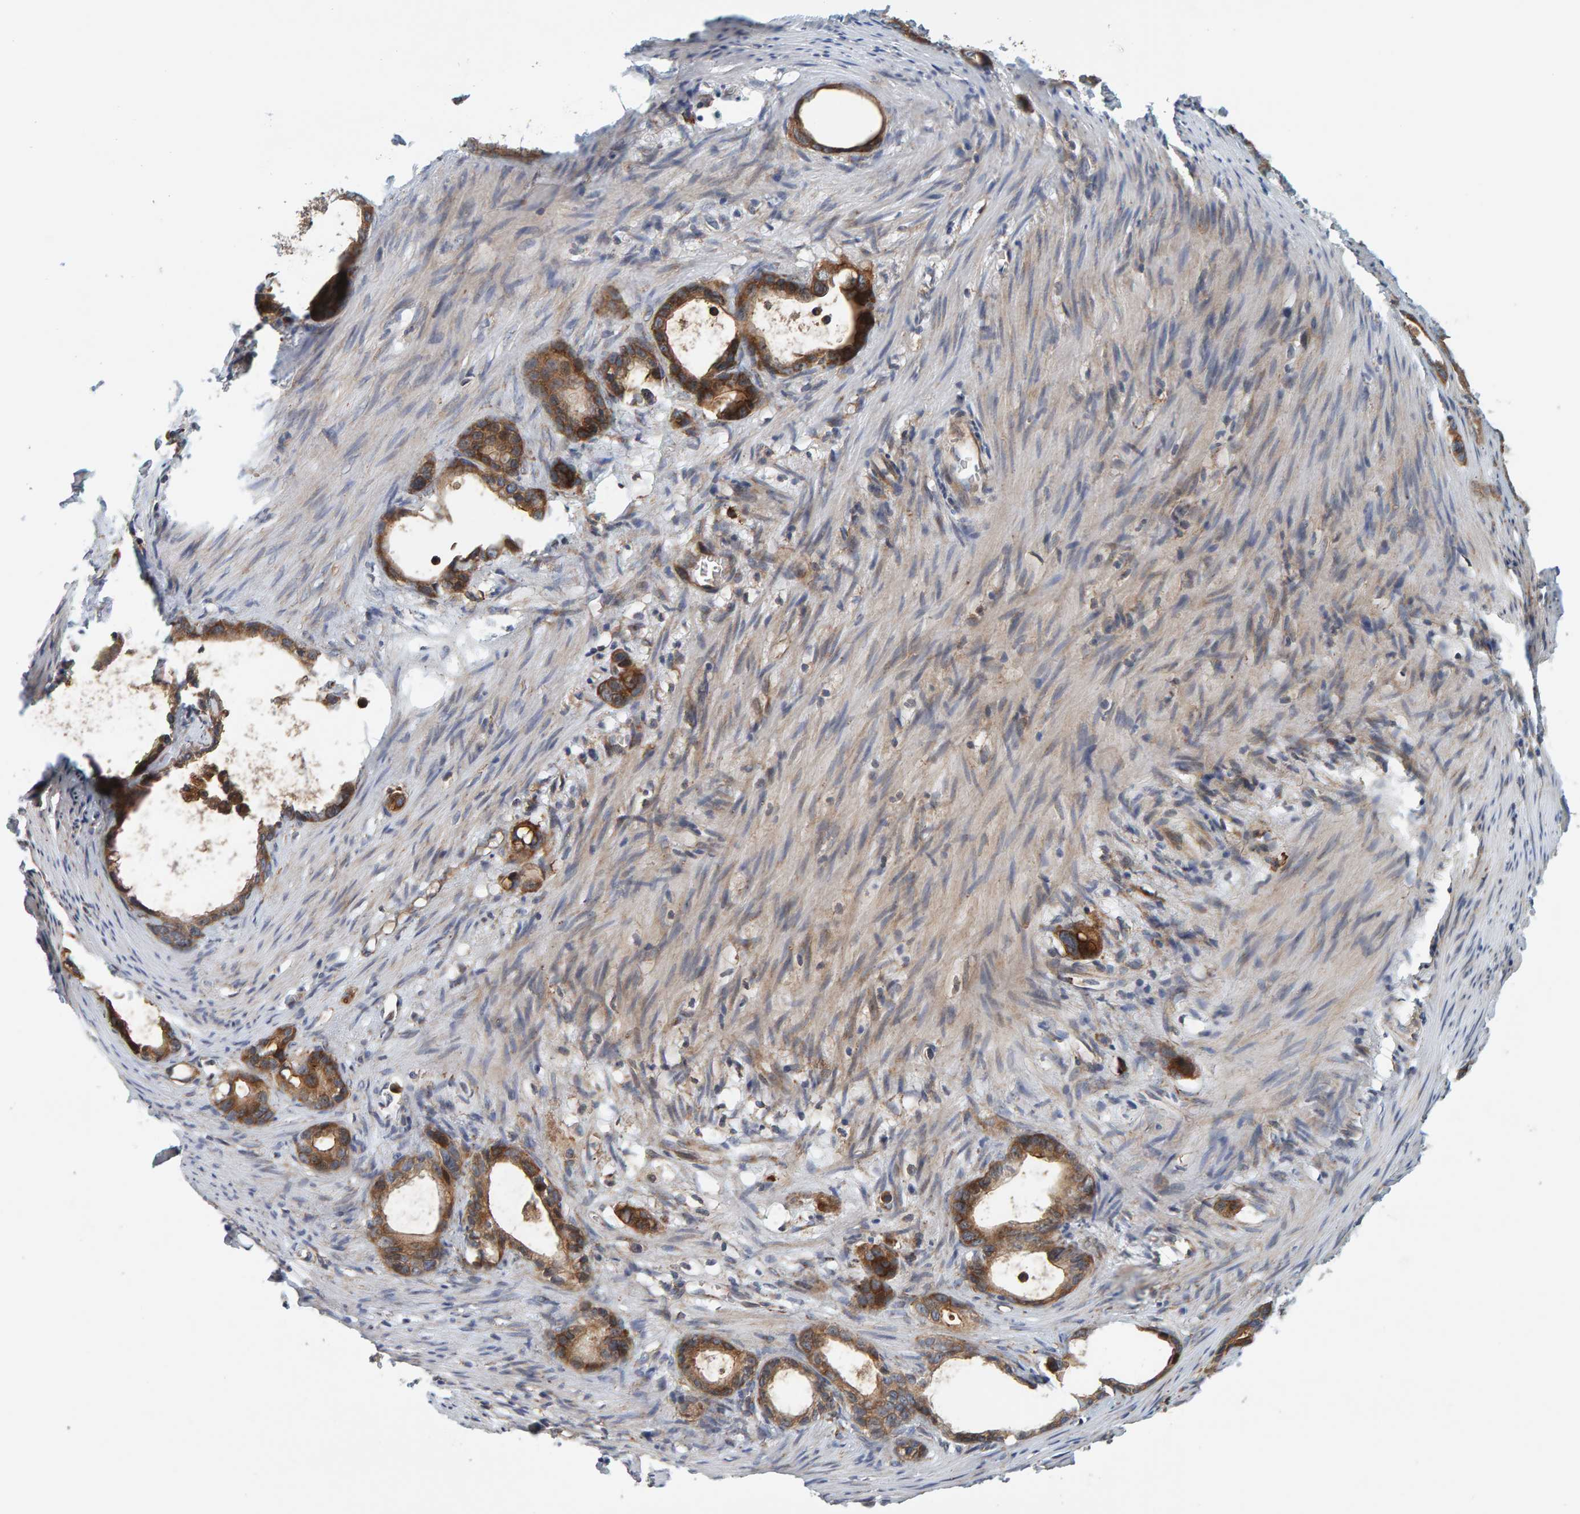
{"staining": {"intensity": "moderate", "quantity": ">75%", "location": "cytoplasmic/membranous"}, "tissue": "stomach cancer", "cell_type": "Tumor cells", "image_type": "cancer", "snomed": [{"axis": "morphology", "description": "Adenocarcinoma, NOS"}, {"axis": "topography", "description": "Stomach"}], "caption": "An image of adenocarcinoma (stomach) stained for a protein exhibits moderate cytoplasmic/membranous brown staining in tumor cells.", "gene": "BAIAP2", "patient": {"sex": "female", "age": 75}}